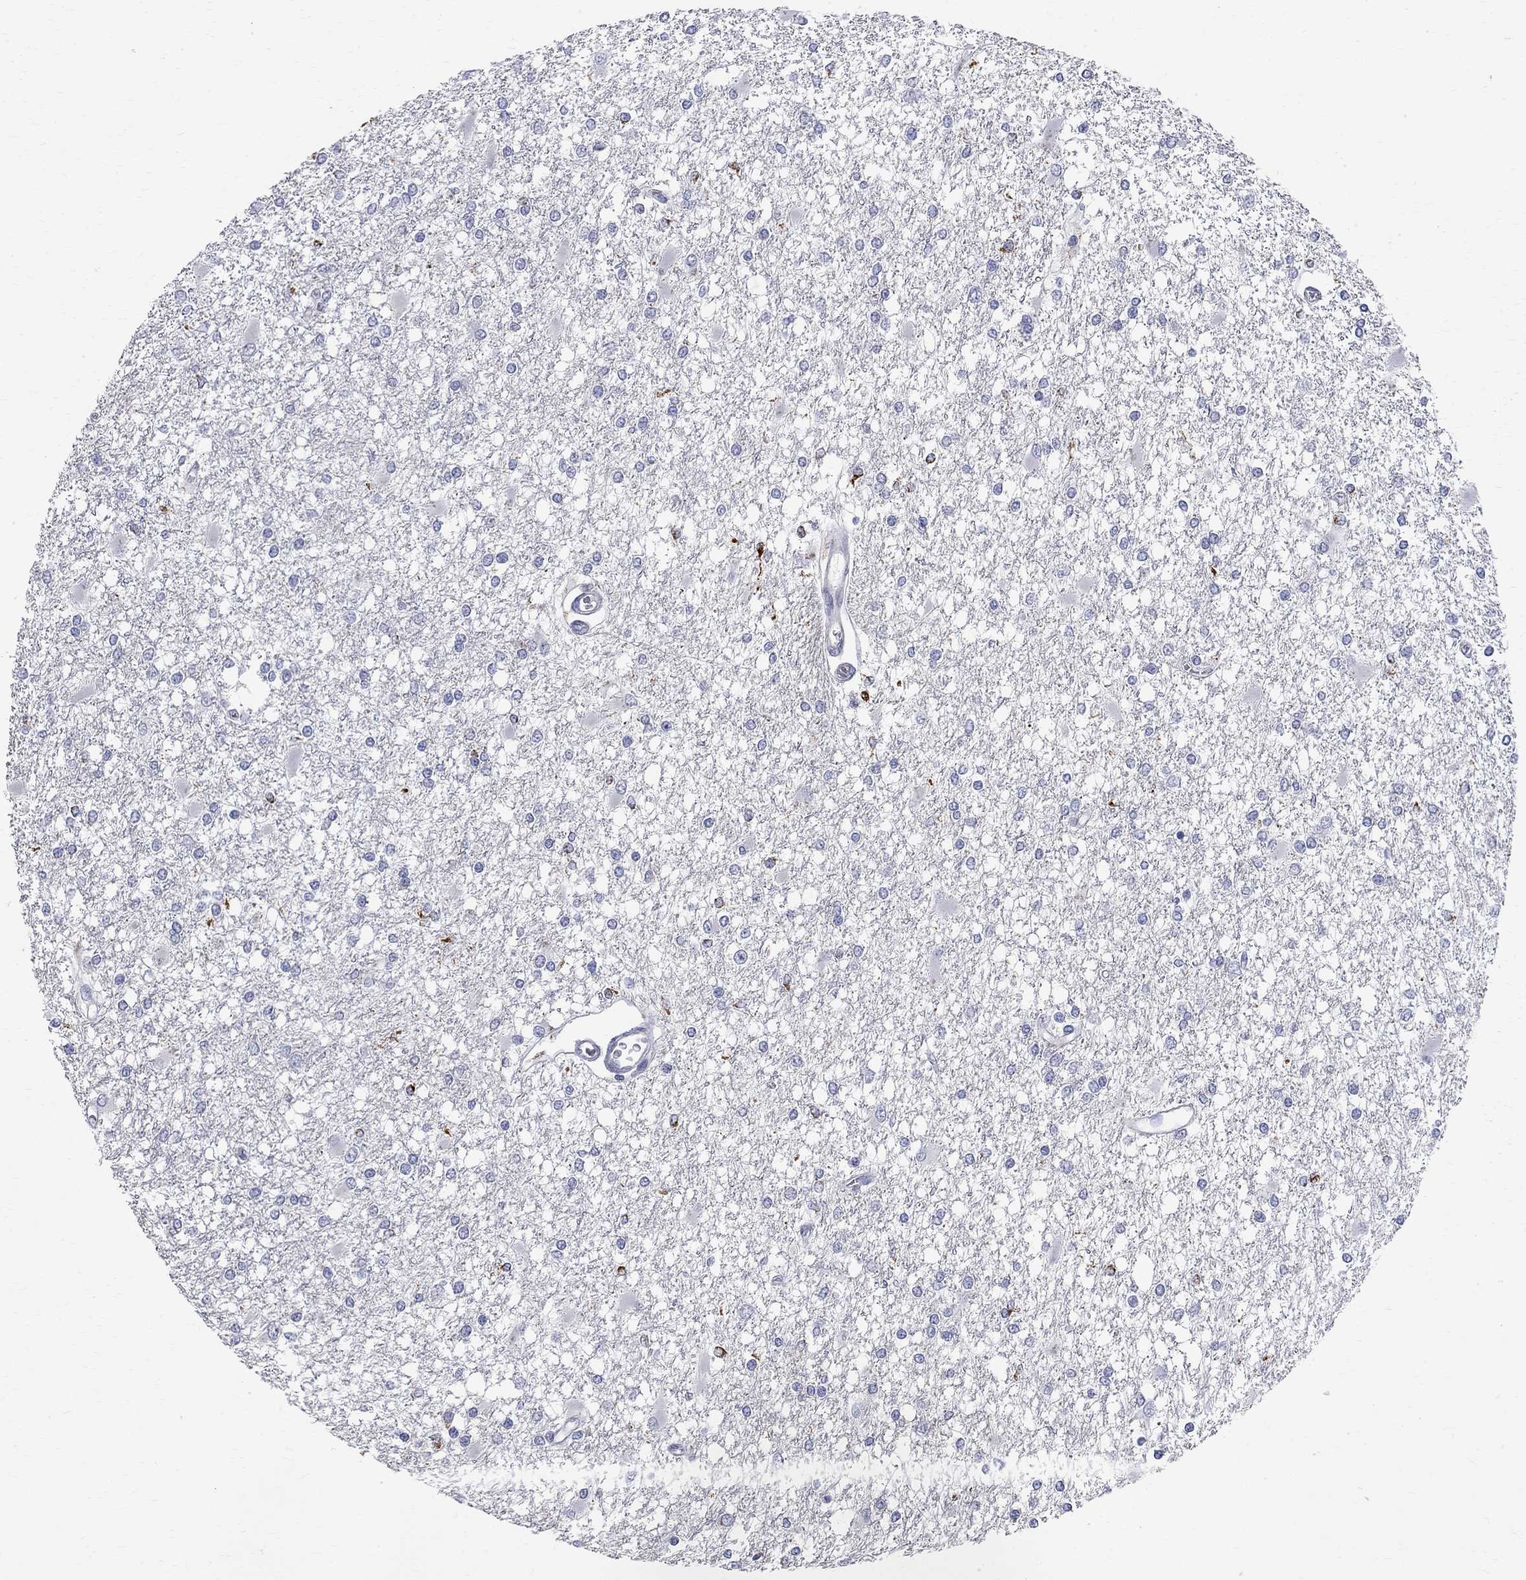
{"staining": {"intensity": "negative", "quantity": "none", "location": "none"}, "tissue": "glioma", "cell_type": "Tumor cells", "image_type": "cancer", "snomed": [{"axis": "morphology", "description": "Glioma, malignant, High grade"}, {"axis": "topography", "description": "Cerebral cortex"}], "caption": "Immunohistochemistry (IHC) of human malignant high-grade glioma shows no expression in tumor cells.", "gene": "ACSL1", "patient": {"sex": "male", "age": 79}}